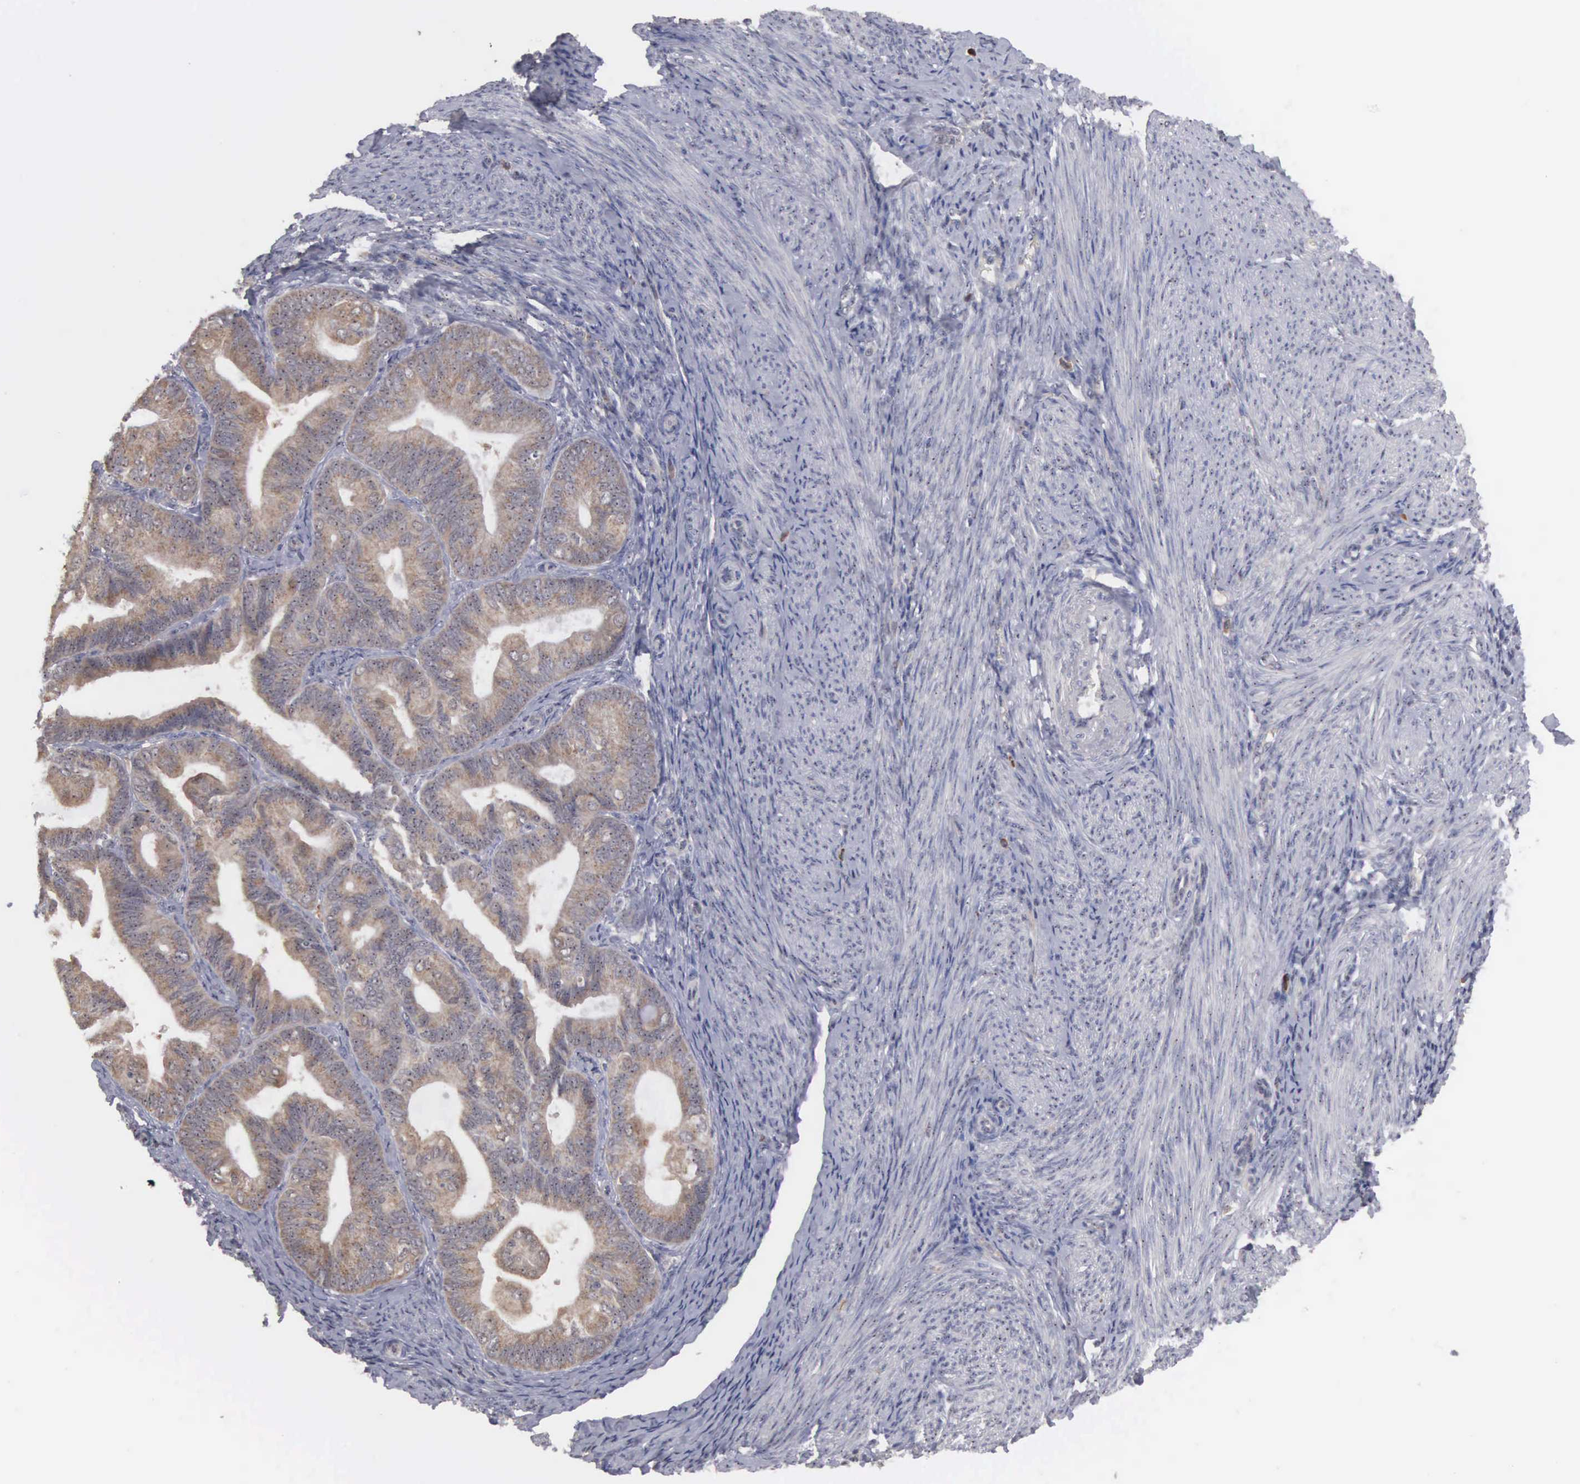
{"staining": {"intensity": "moderate", "quantity": ">75%", "location": "cytoplasmic/membranous"}, "tissue": "endometrial cancer", "cell_type": "Tumor cells", "image_type": "cancer", "snomed": [{"axis": "morphology", "description": "Adenocarcinoma, NOS"}, {"axis": "topography", "description": "Endometrium"}], "caption": "IHC photomicrograph of human endometrial adenocarcinoma stained for a protein (brown), which demonstrates medium levels of moderate cytoplasmic/membranous staining in about >75% of tumor cells.", "gene": "AMN", "patient": {"sex": "female", "age": 63}}